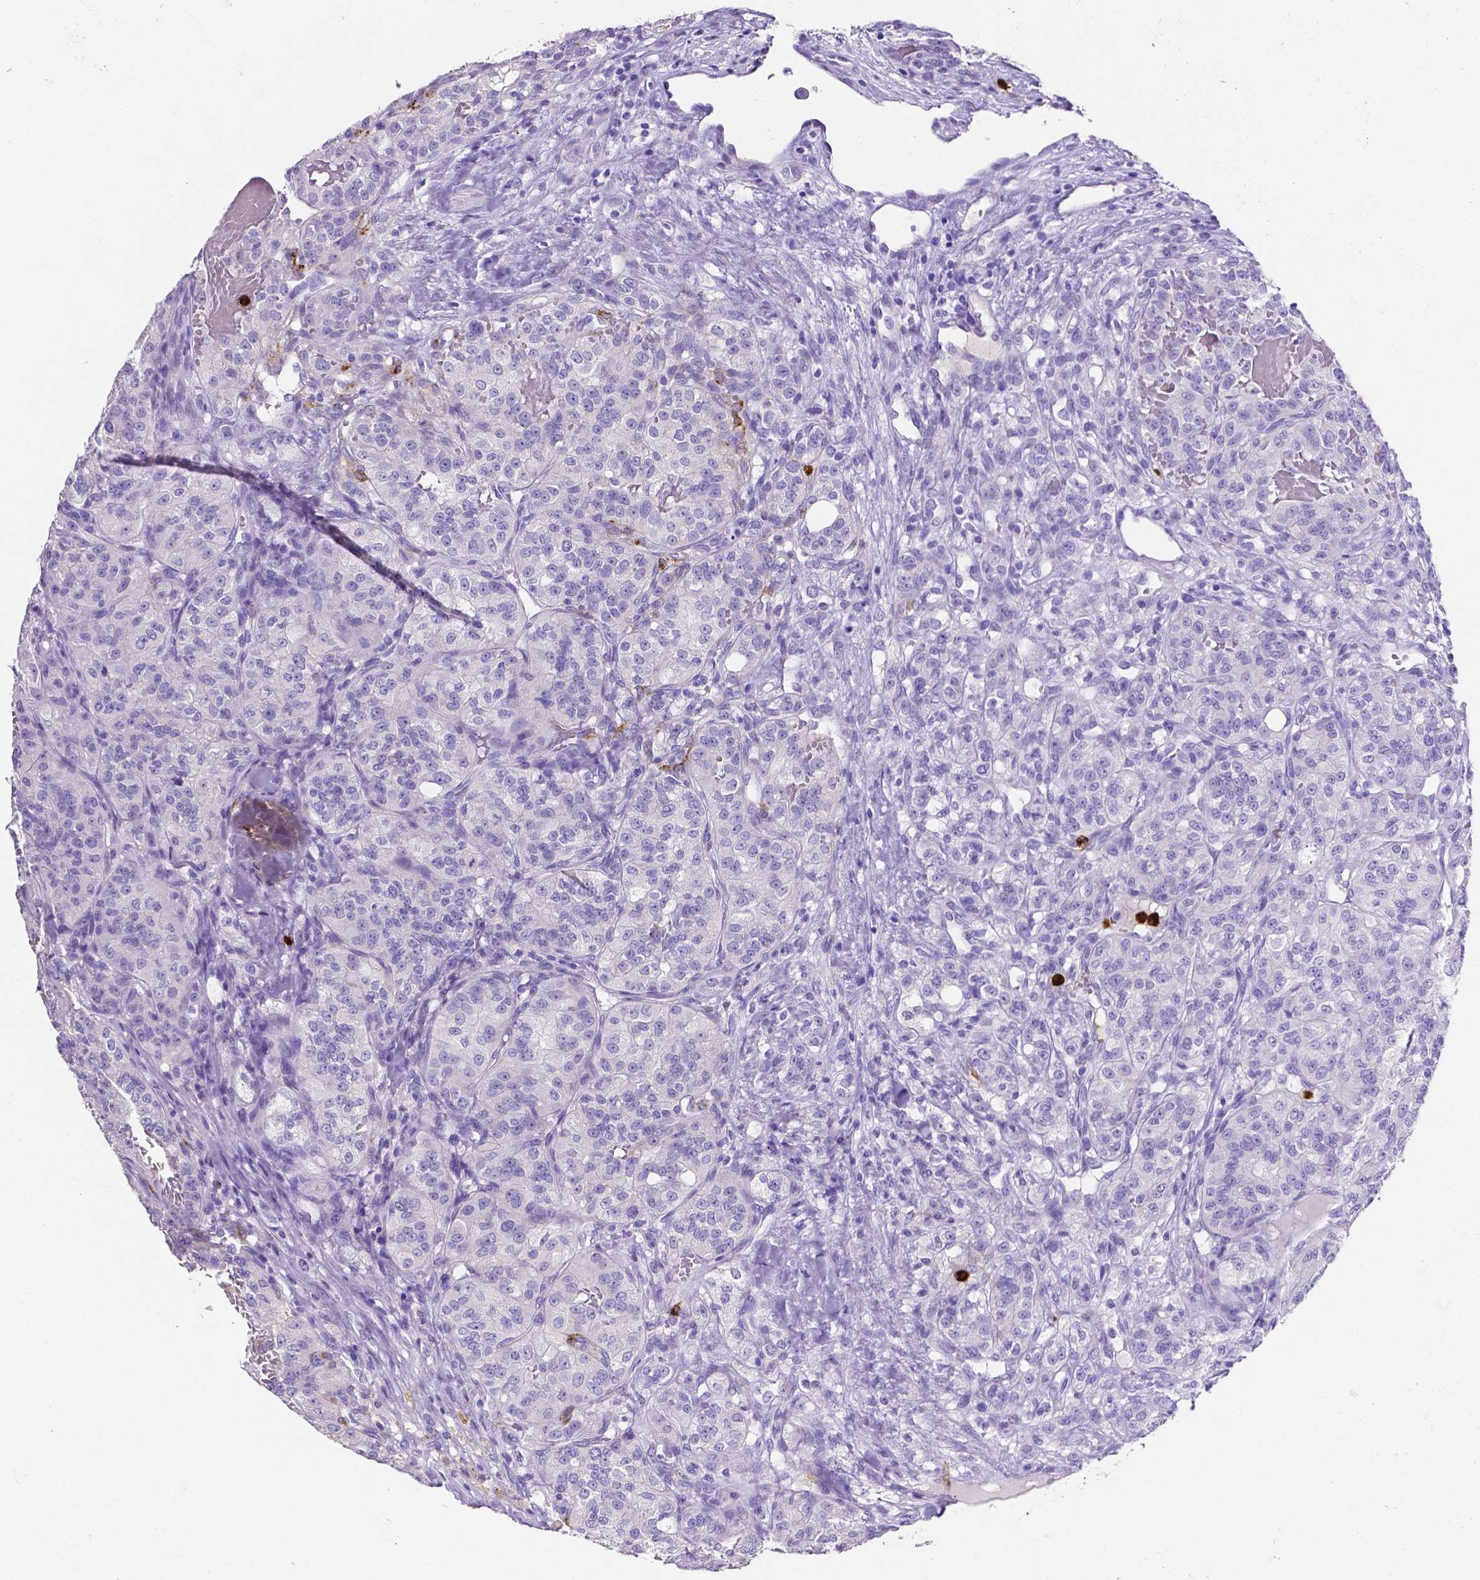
{"staining": {"intensity": "negative", "quantity": "none", "location": "none"}, "tissue": "renal cancer", "cell_type": "Tumor cells", "image_type": "cancer", "snomed": [{"axis": "morphology", "description": "Adenocarcinoma, NOS"}, {"axis": "topography", "description": "Kidney"}], "caption": "Tumor cells show no significant protein expression in renal adenocarcinoma.", "gene": "MMP9", "patient": {"sex": "female", "age": 63}}